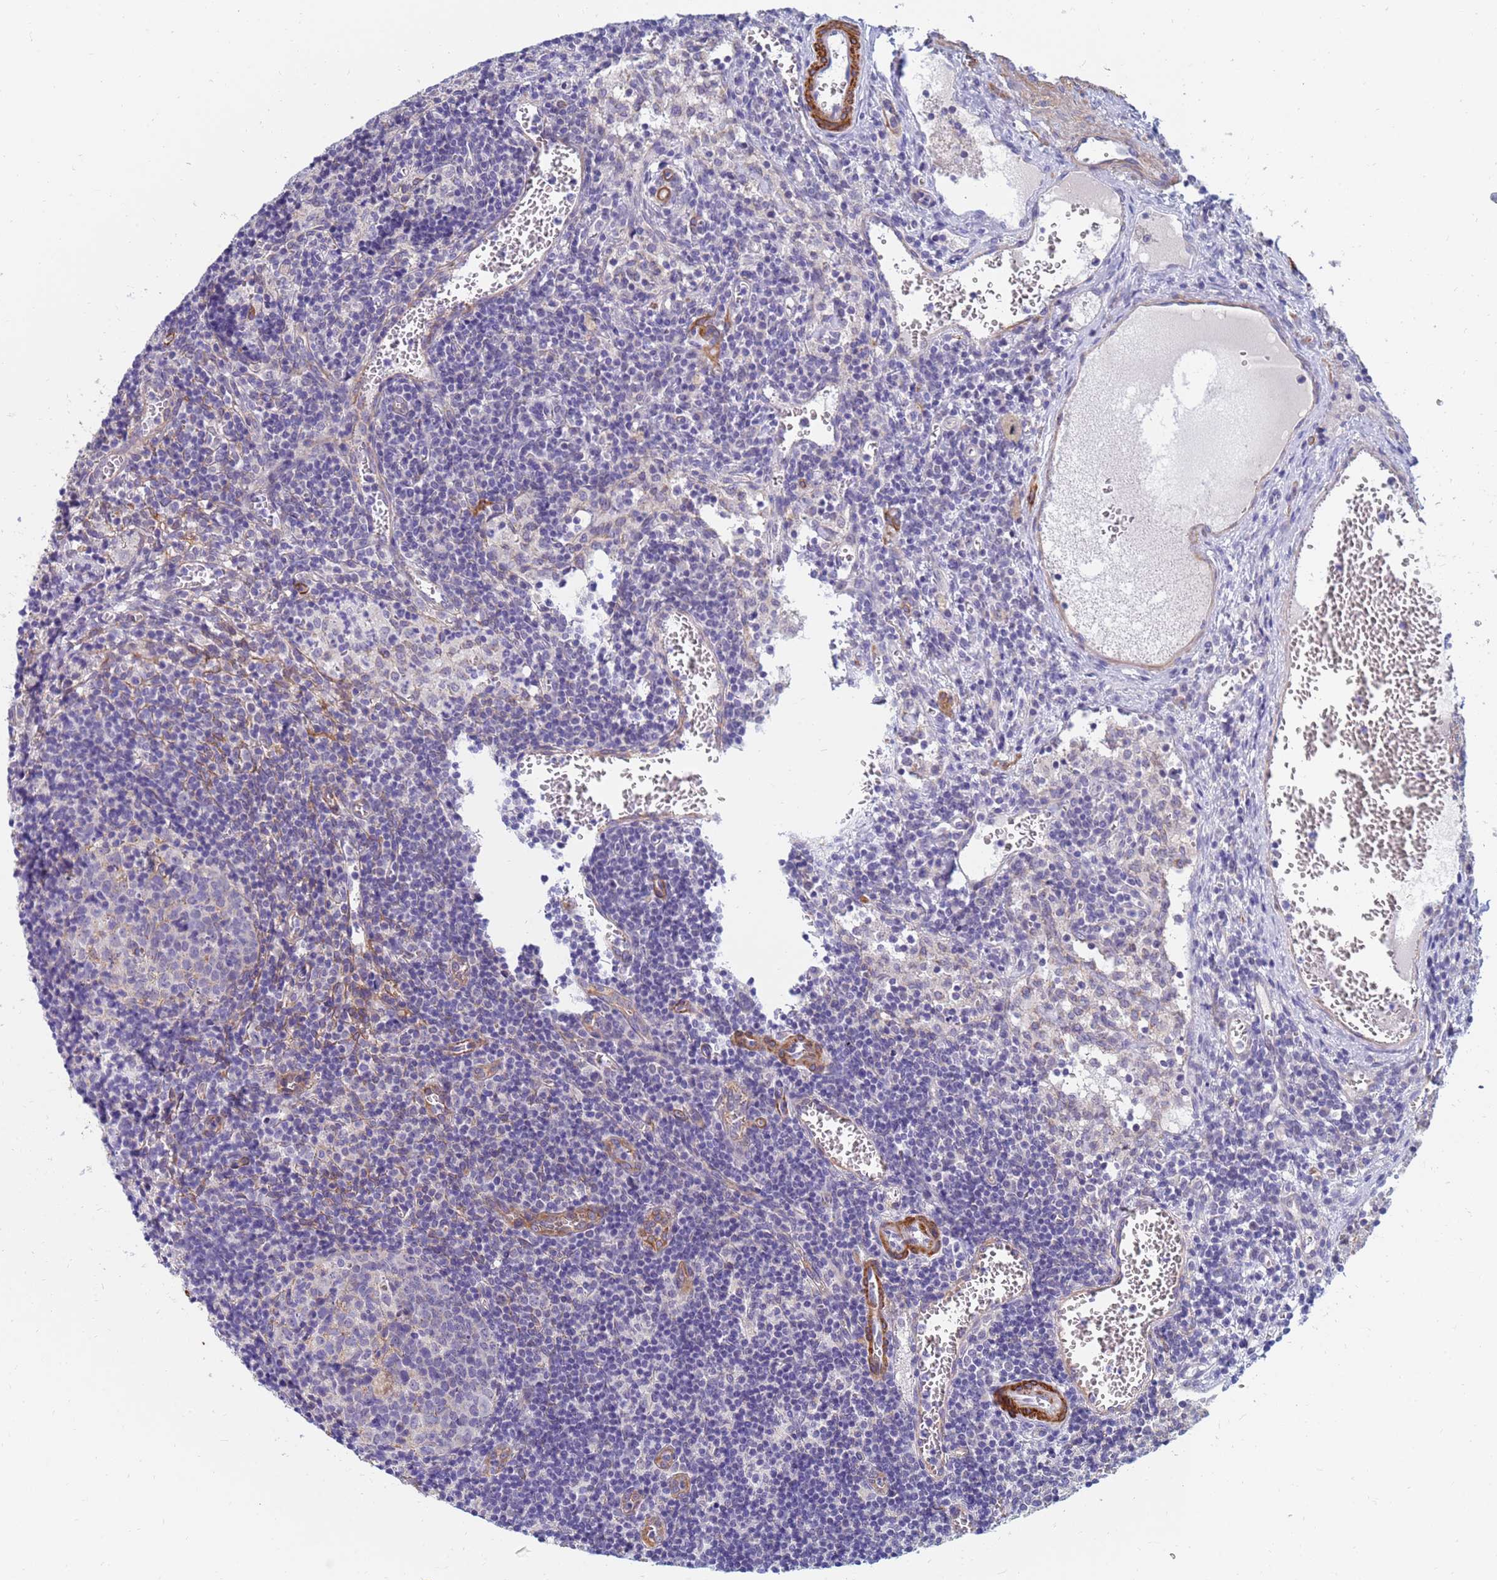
{"staining": {"intensity": "negative", "quantity": "none", "location": "none"}, "tissue": "lymph node", "cell_type": "Germinal center cells", "image_type": "normal", "snomed": [{"axis": "morphology", "description": "Normal tissue, NOS"}, {"axis": "topography", "description": "Lymph node"}], "caption": "DAB immunohistochemical staining of normal human lymph node demonstrates no significant expression in germinal center cells.", "gene": "SDR39U1", "patient": {"sex": "female", "age": 37}}